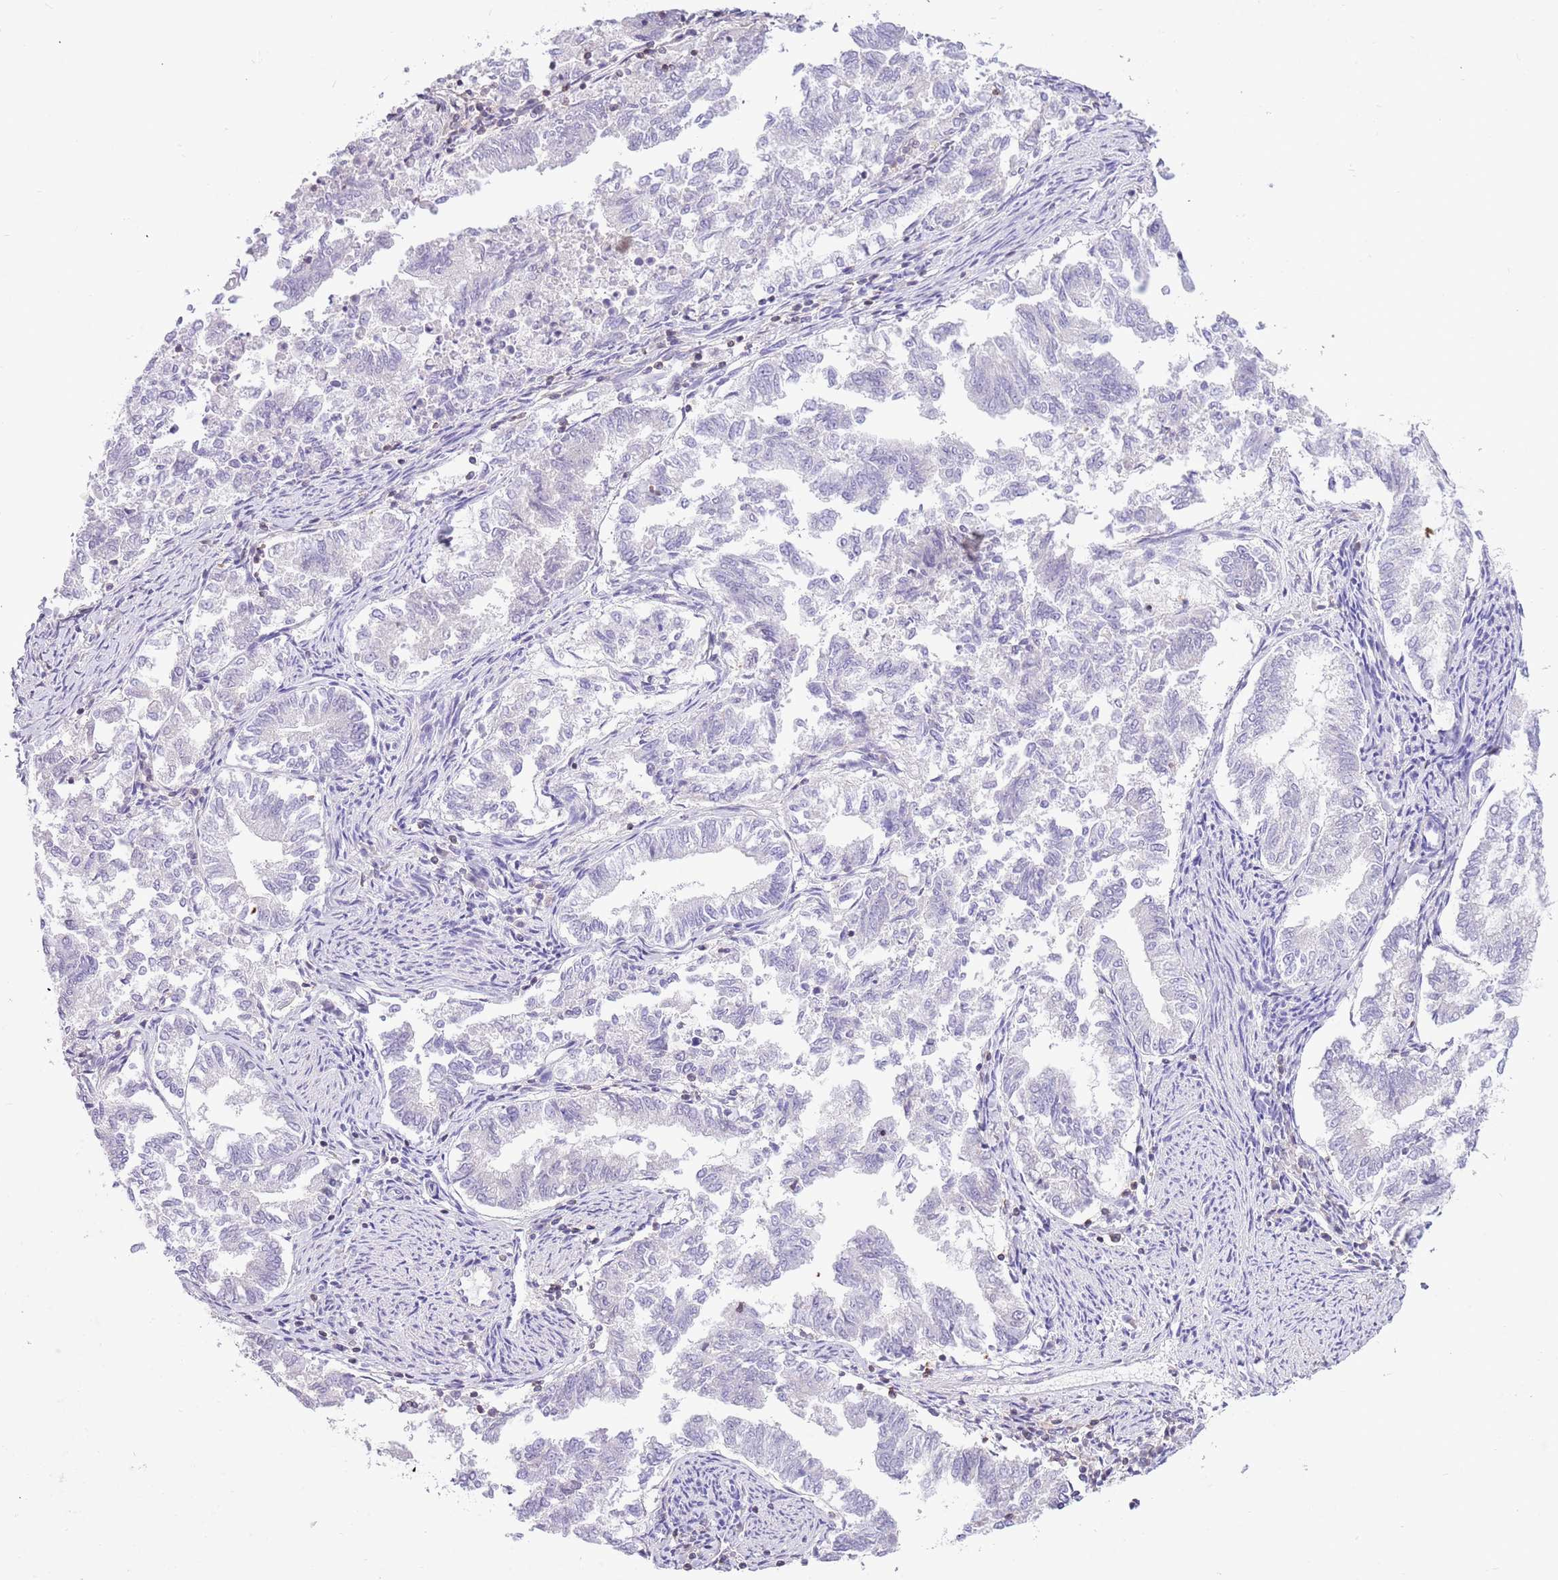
{"staining": {"intensity": "negative", "quantity": "none", "location": "none"}, "tissue": "endometrial cancer", "cell_type": "Tumor cells", "image_type": "cancer", "snomed": [{"axis": "morphology", "description": "Adenocarcinoma, NOS"}, {"axis": "topography", "description": "Endometrium"}], "caption": "DAB (3,3'-diaminobenzidine) immunohistochemical staining of human endometrial adenocarcinoma reveals no significant staining in tumor cells. The staining is performed using DAB brown chromogen with nuclei counter-stained in using hematoxylin.", "gene": "OR4Q3", "patient": {"sex": "female", "age": 79}}